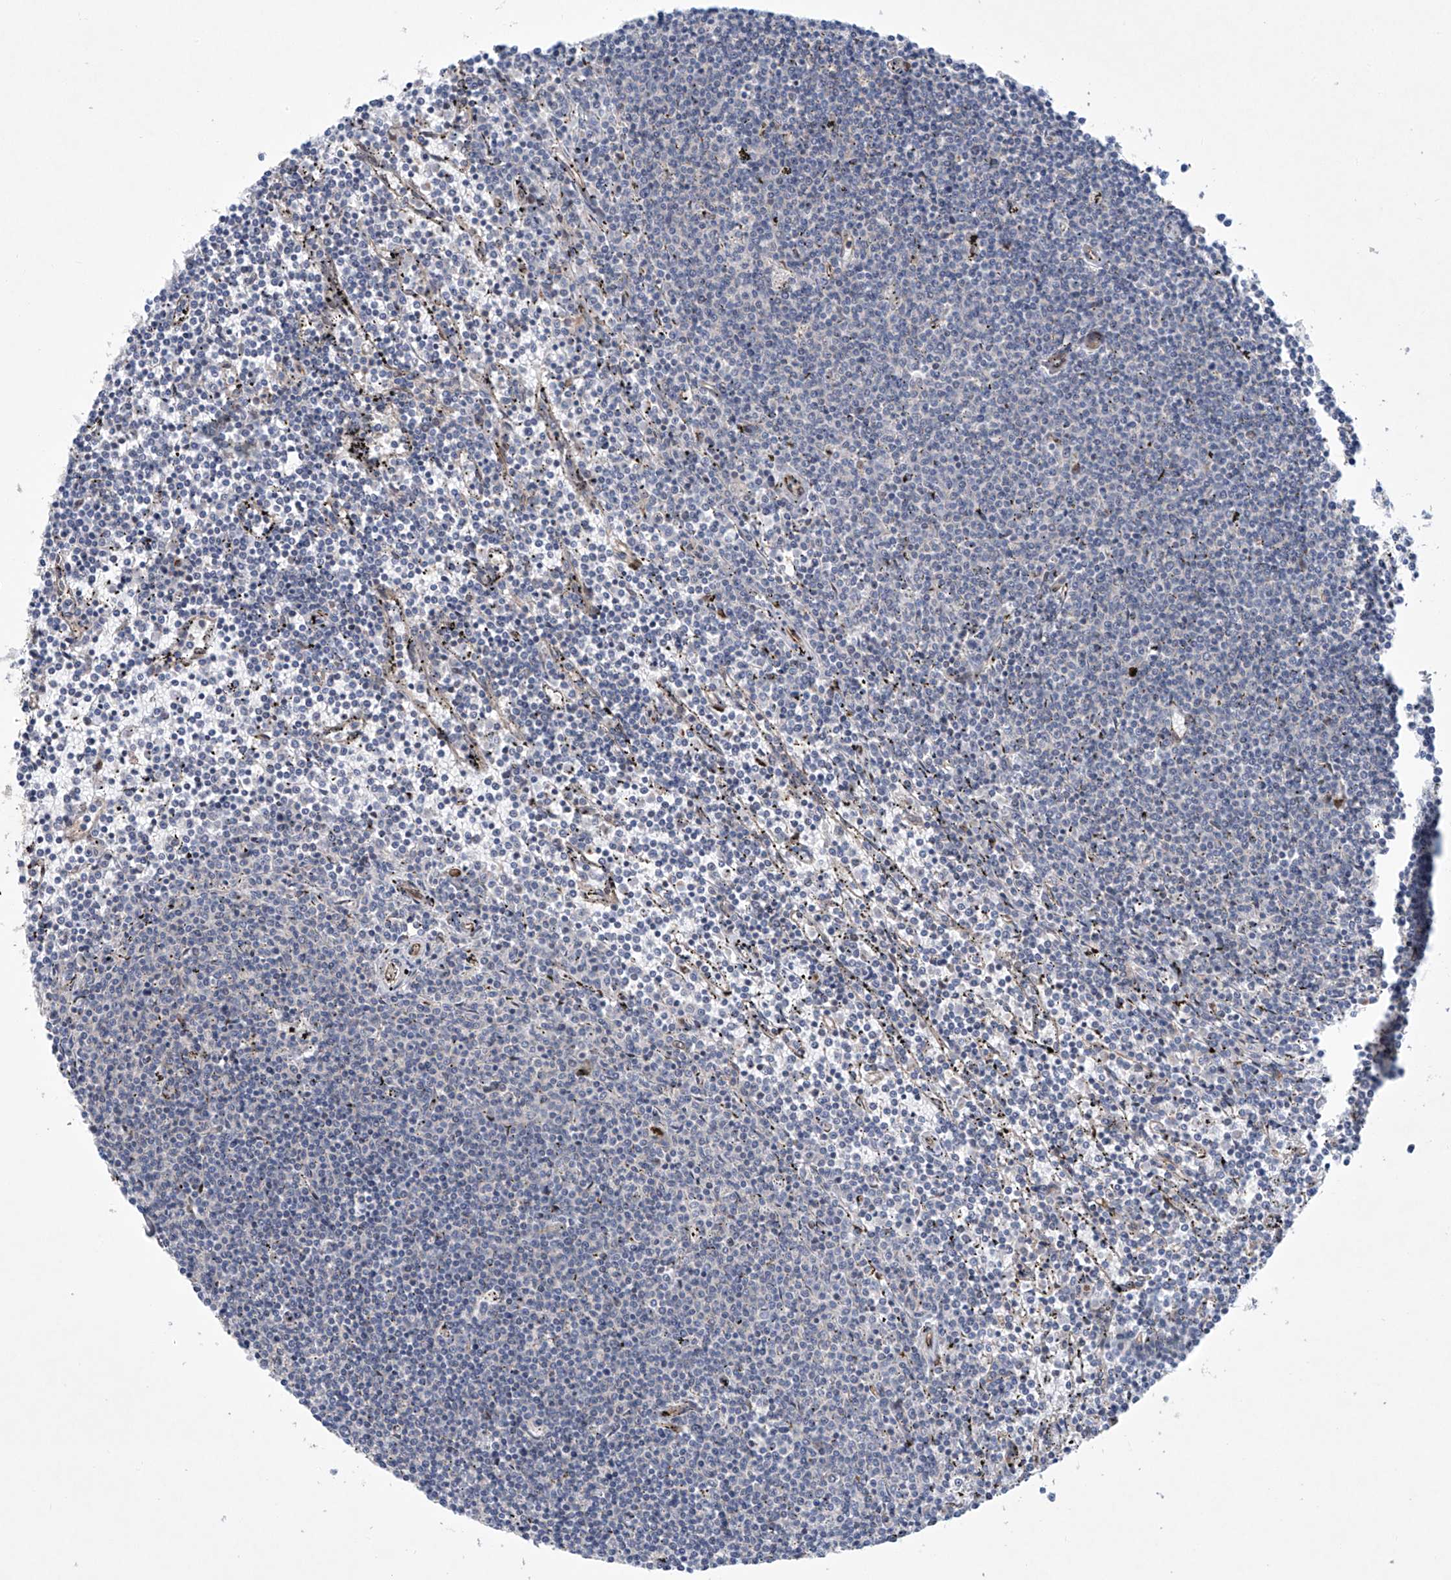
{"staining": {"intensity": "negative", "quantity": "none", "location": "none"}, "tissue": "lymphoma", "cell_type": "Tumor cells", "image_type": "cancer", "snomed": [{"axis": "morphology", "description": "Malignant lymphoma, non-Hodgkin's type, Low grade"}, {"axis": "topography", "description": "Spleen"}], "caption": "Immunohistochemistry of human lymphoma exhibits no staining in tumor cells.", "gene": "KLC4", "patient": {"sex": "female", "age": 50}}